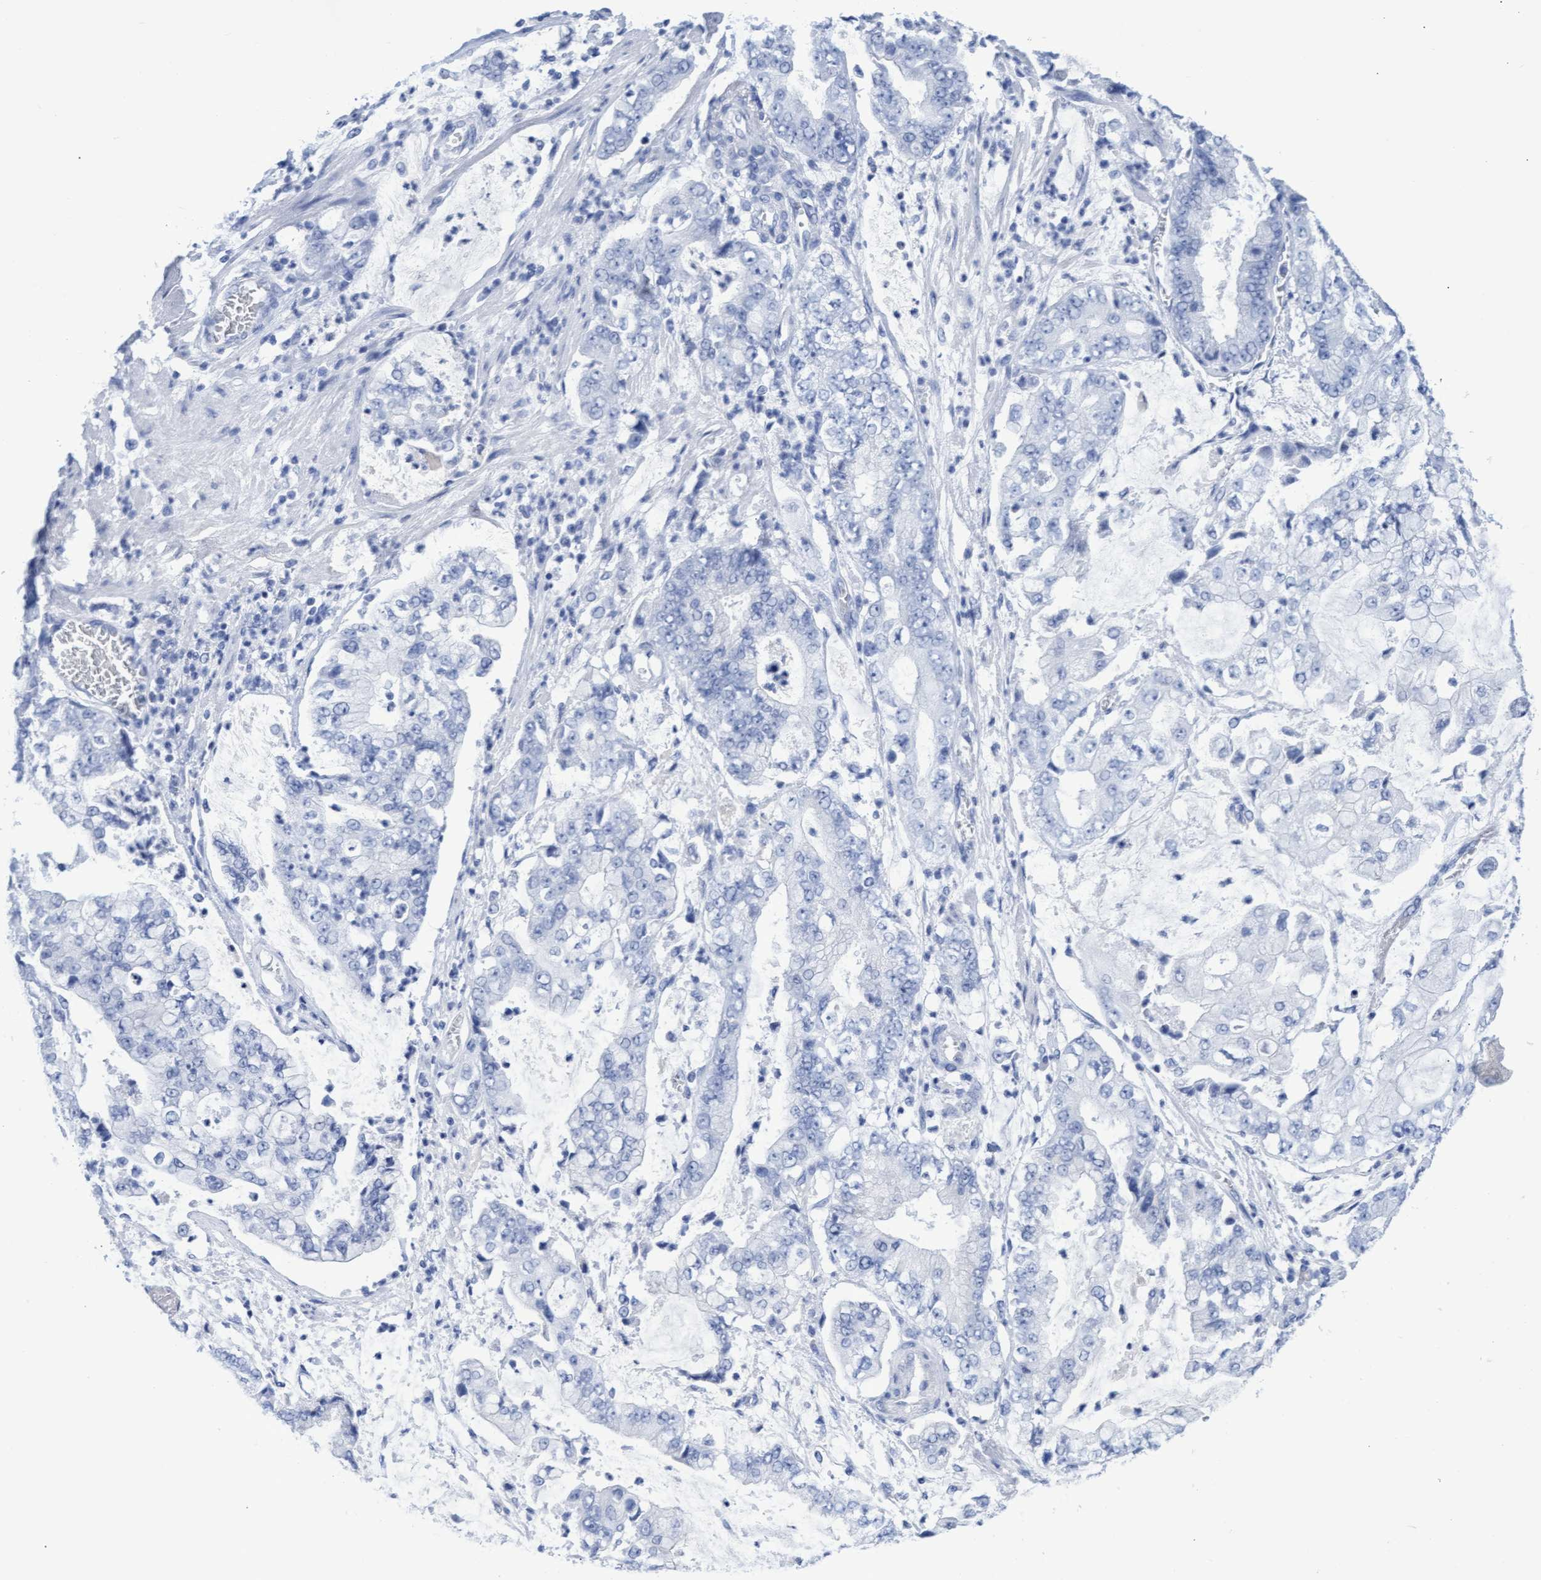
{"staining": {"intensity": "negative", "quantity": "none", "location": "none"}, "tissue": "stomach cancer", "cell_type": "Tumor cells", "image_type": "cancer", "snomed": [{"axis": "morphology", "description": "Adenocarcinoma, NOS"}, {"axis": "topography", "description": "Stomach"}], "caption": "Immunohistochemical staining of stomach cancer (adenocarcinoma) reveals no significant positivity in tumor cells. (DAB immunohistochemistry visualized using brightfield microscopy, high magnification).", "gene": "INSL6", "patient": {"sex": "male", "age": 76}}